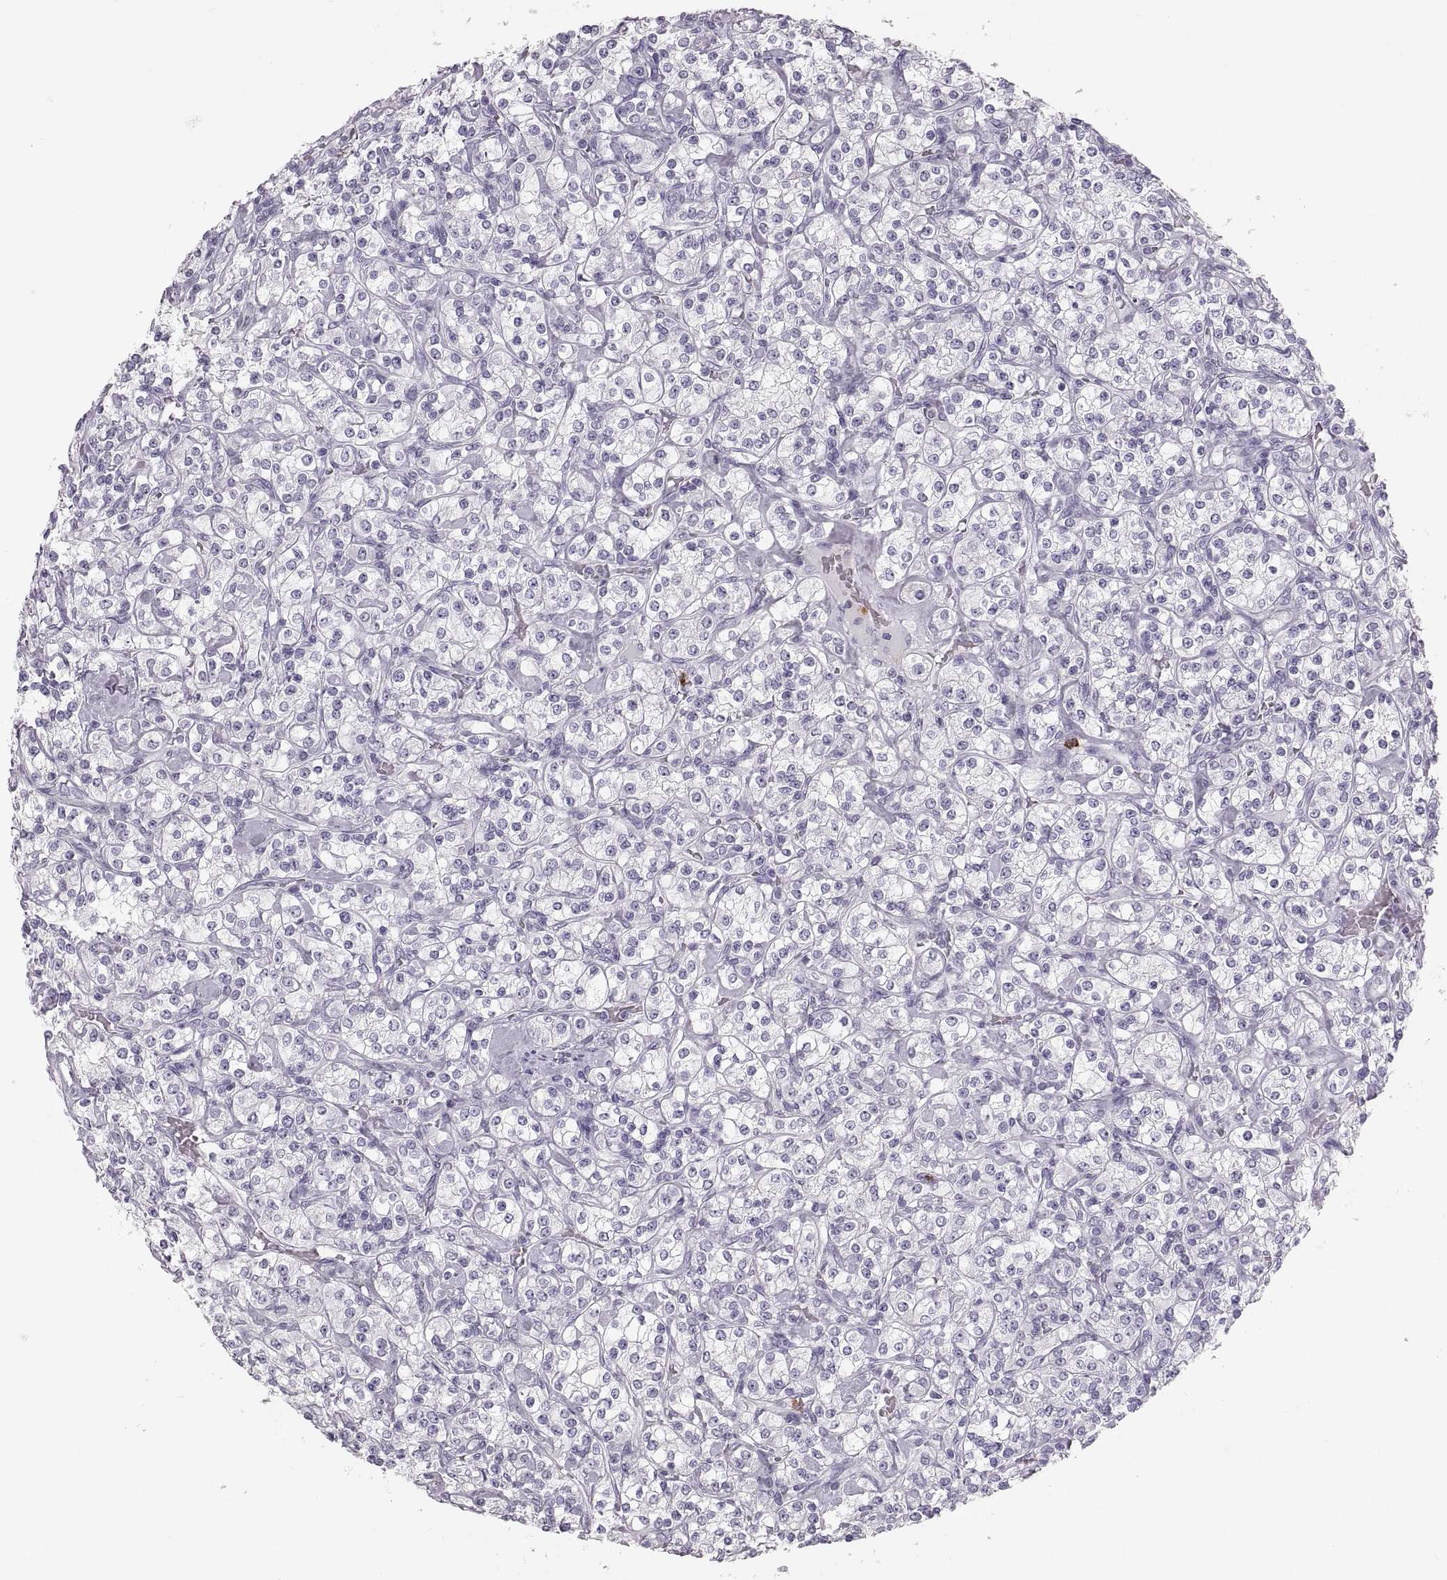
{"staining": {"intensity": "negative", "quantity": "none", "location": "none"}, "tissue": "renal cancer", "cell_type": "Tumor cells", "image_type": "cancer", "snomed": [{"axis": "morphology", "description": "Adenocarcinoma, NOS"}, {"axis": "topography", "description": "Kidney"}], "caption": "A high-resolution photomicrograph shows IHC staining of renal cancer (adenocarcinoma), which displays no significant staining in tumor cells.", "gene": "MILR1", "patient": {"sex": "male", "age": 77}}